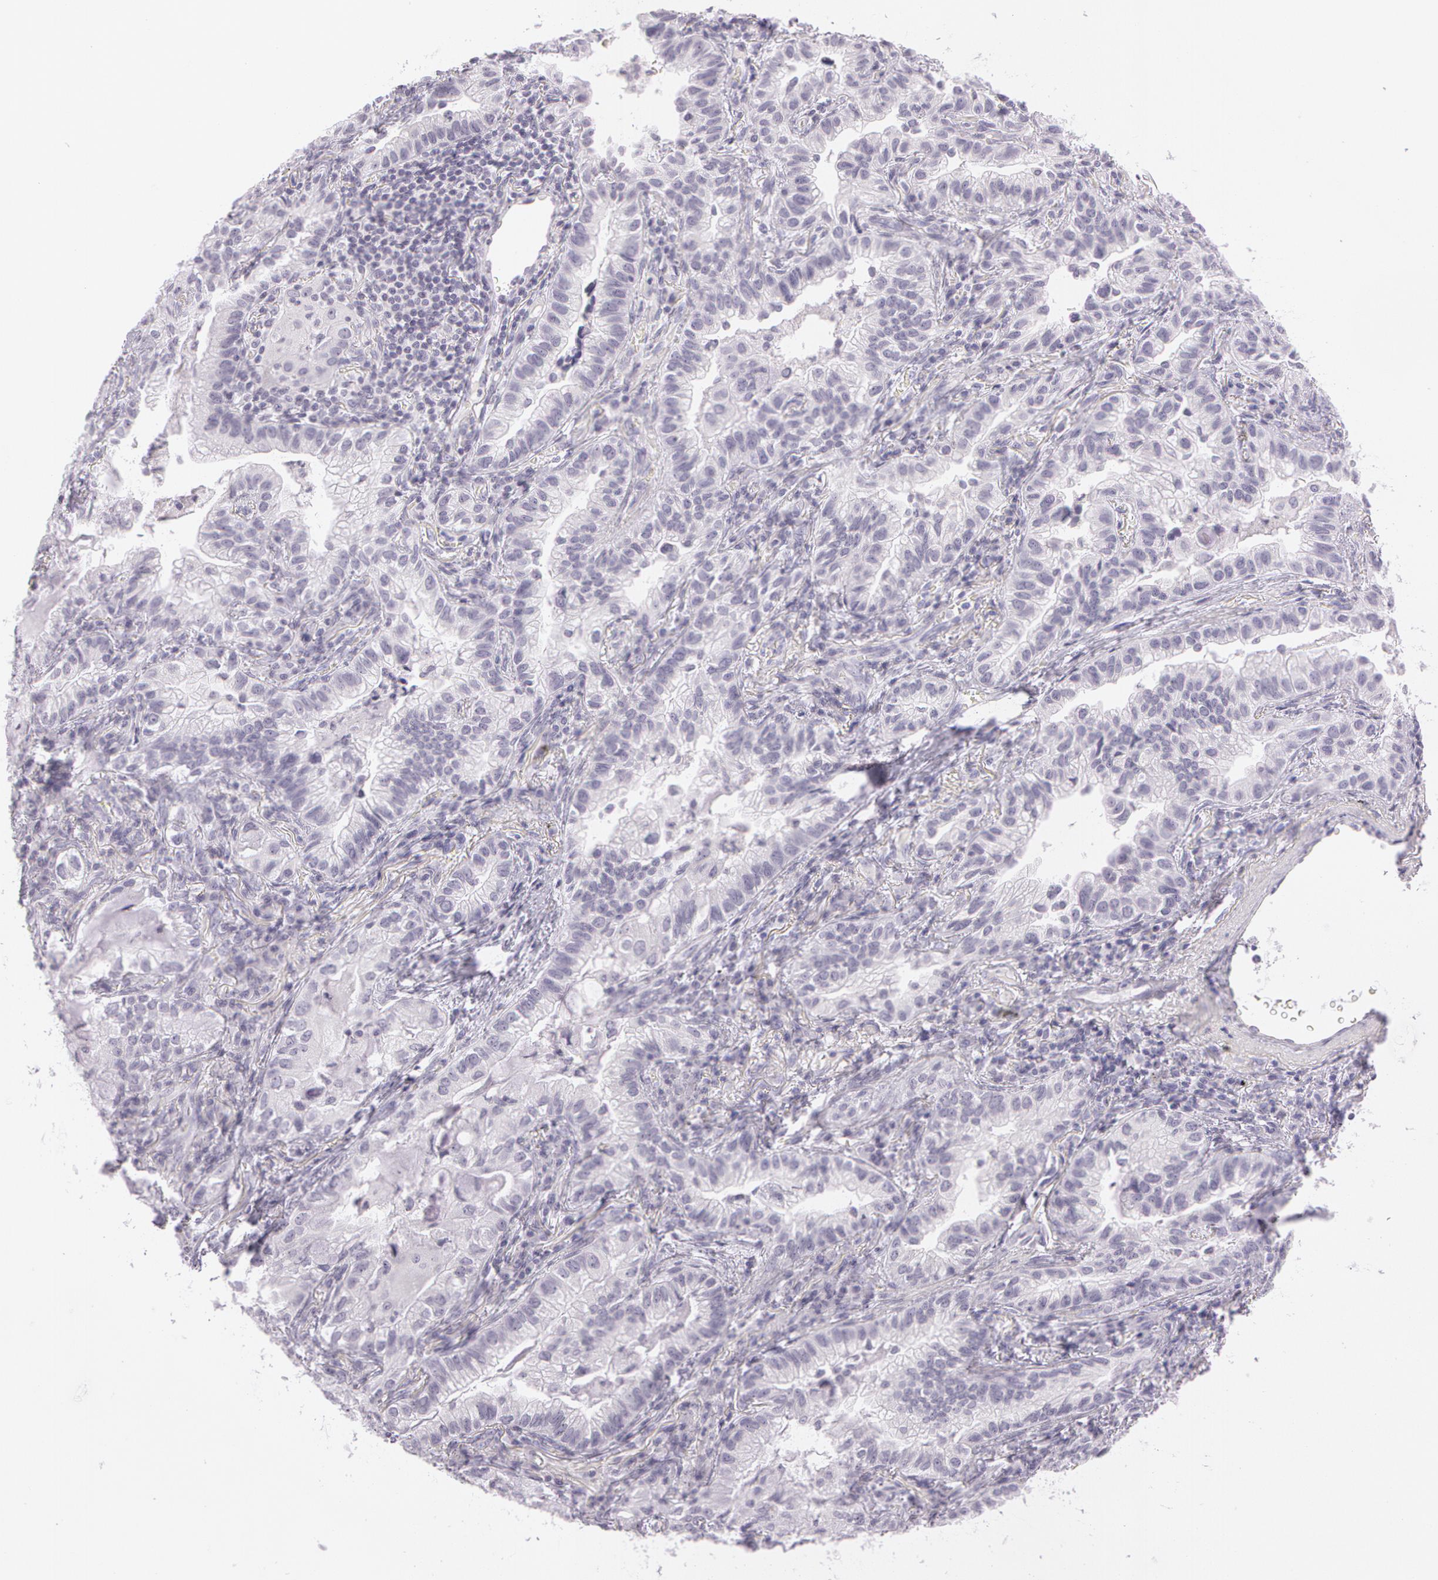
{"staining": {"intensity": "negative", "quantity": "none", "location": "none"}, "tissue": "lung cancer", "cell_type": "Tumor cells", "image_type": "cancer", "snomed": [{"axis": "morphology", "description": "Adenocarcinoma, NOS"}, {"axis": "topography", "description": "Lung"}], "caption": "A micrograph of adenocarcinoma (lung) stained for a protein exhibits no brown staining in tumor cells. The staining is performed using DAB brown chromogen with nuclei counter-stained in using hematoxylin.", "gene": "OTC", "patient": {"sex": "female", "age": 50}}